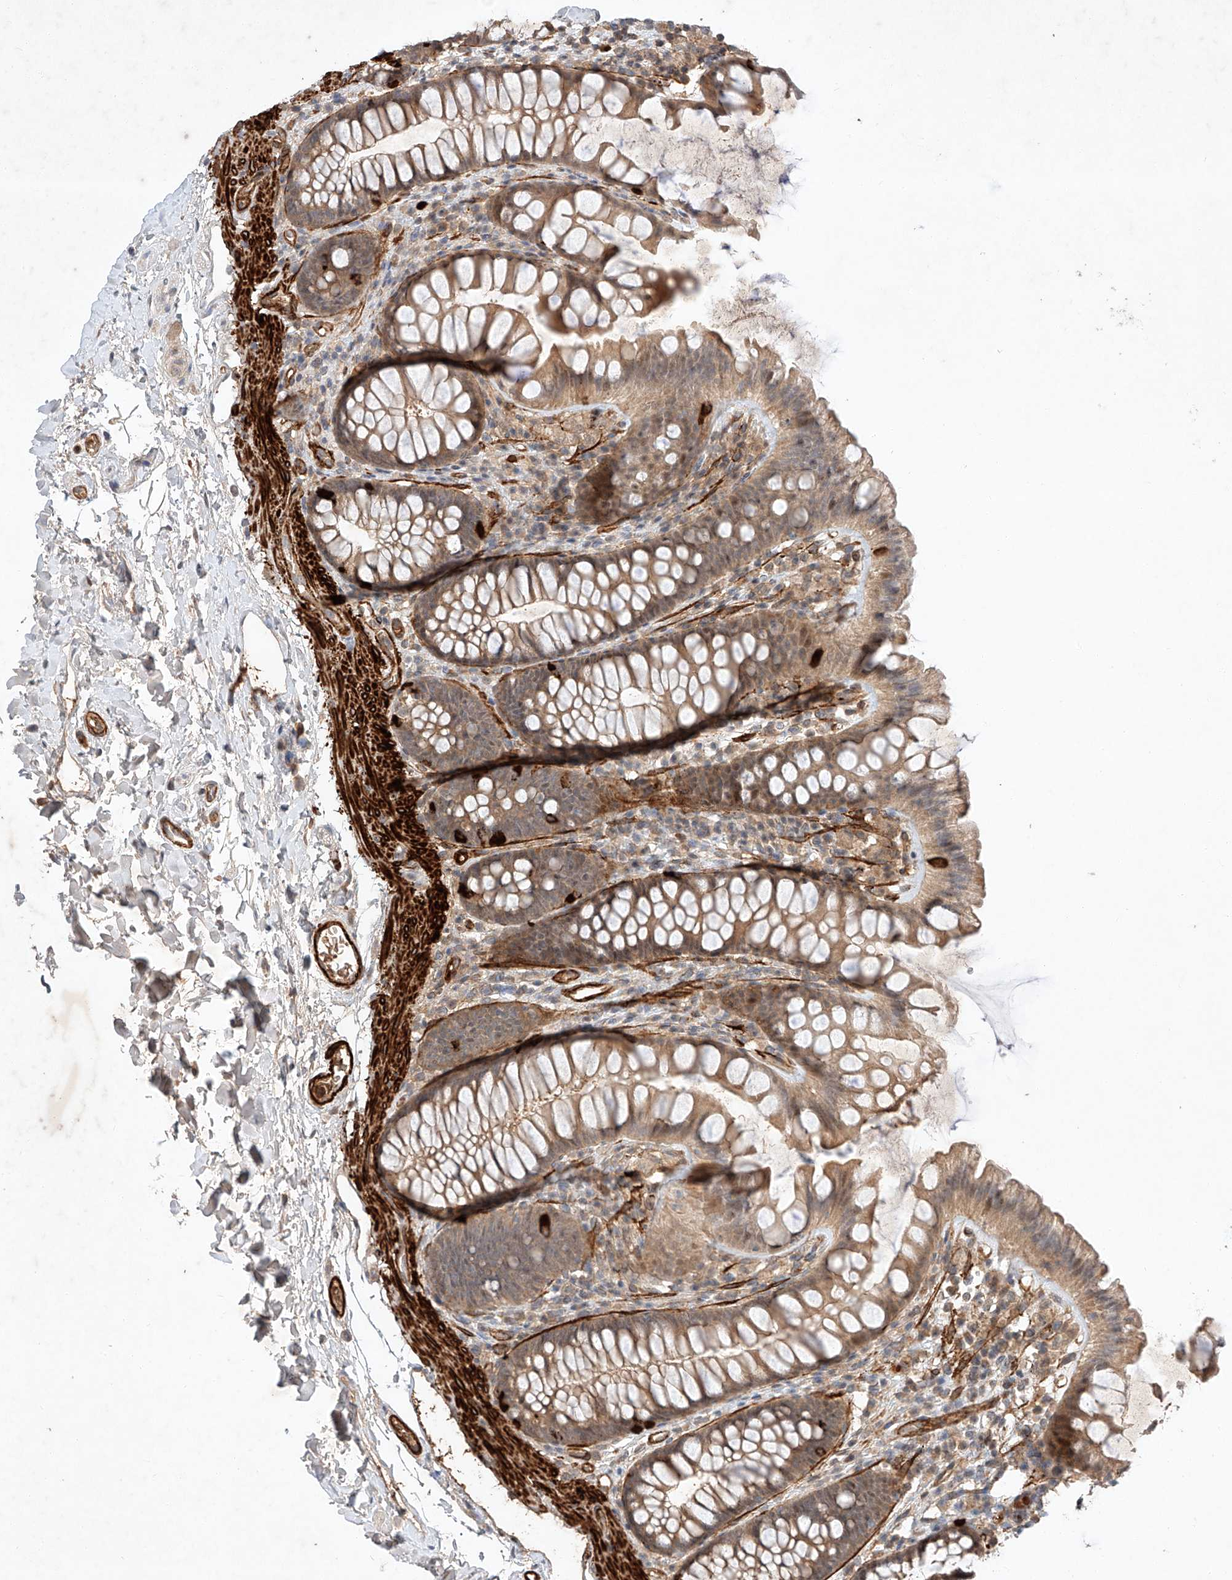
{"staining": {"intensity": "moderate", "quantity": ">75%", "location": "cytoplasmic/membranous"}, "tissue": "colon", "cell_type": "Endothelial cells", "image_type": "normal", "snomed": [{"axis": "morphology", "description": "Normal tissue, NOS"}, {"axis": "topography", "description": "Colon"}], "caption": "Moderate cytoplasmic/membranous staining for a protein is appreciated in about >75% of endothelial cells of benign colon using immunohistochemistry (IHC).", "gene": "ARHGAP33", "patient": {"sex": "female", "age": 62}}